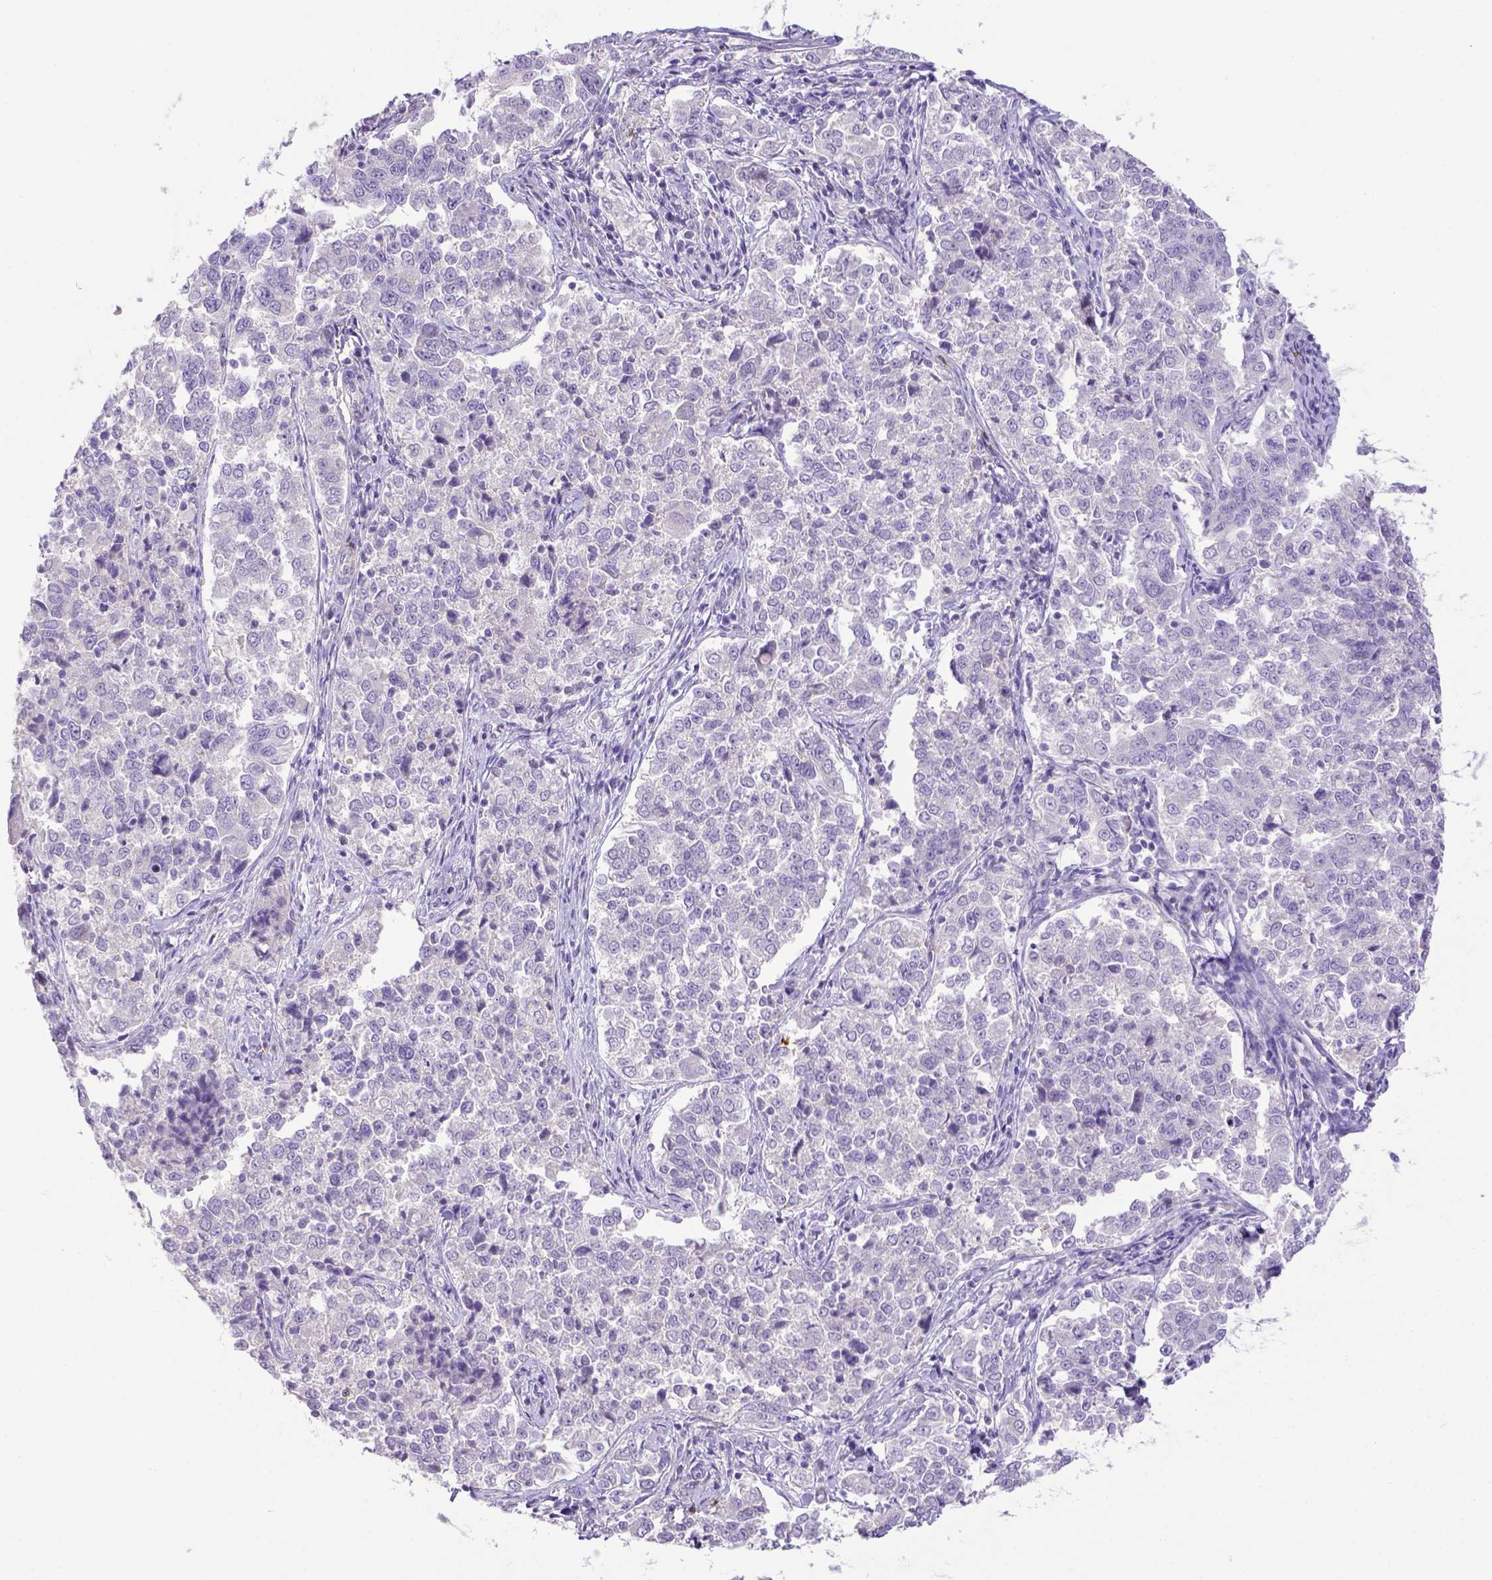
{"staining": {"intensity": "negative", "quantity": "none", "location": "none"}, "tissue": "endometrial cancer", "cell_type": "Tumor cells", "image_type": "cancer", "snomed": [{"axis": "morphology", "description": "Adenocarcinoma, NOS"}, {"axis": "topography", "description": "Endometrium"}], "caption": "Human endometrial cancer stained for a protein using immunohistochemistry (IHC) reveals no expression in tumor cells.", "gene": "B3GAT1", "patient": {"sex": "female", "age": 43}}